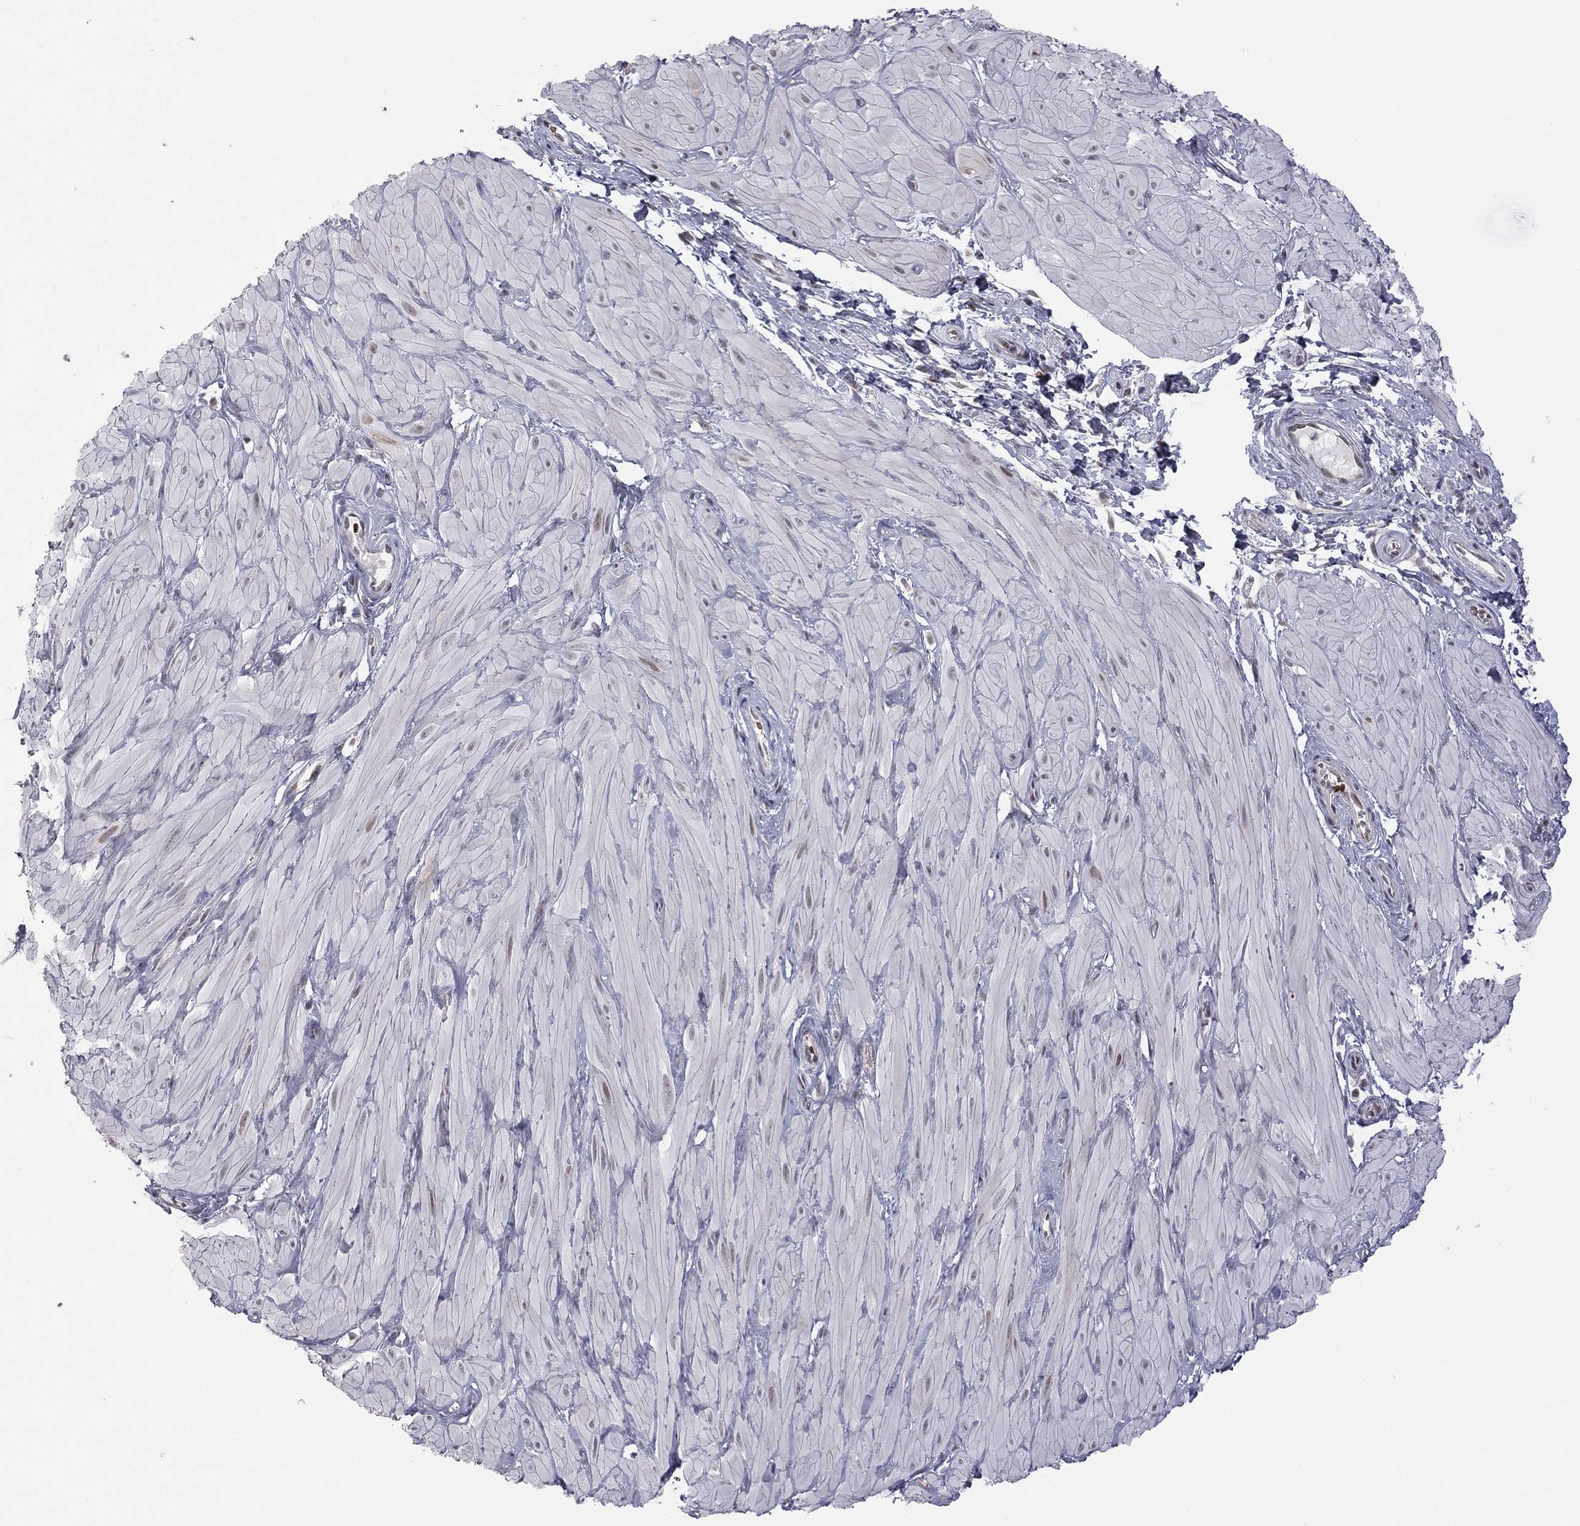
{"staining": {"intensity": "negative", "quantity": "none", "location": "none"}, "tissue": "adipose tissue", "cell_type": "Adipocytes", "image_type": "normal", "snomed": [{"axis": "morphology", "description": "Normal tissue, NOS"}, {"axis": "topography", "description": "Smooth muscle"}, {"axis": "topography", "description": "Peripheral nerve tissue"}], "caption": "Immunohistochemistry histopathology image of normal human adipose tissue stained for a protein (brown), which shows no expression in adipocytes.", "gene": "MC3R", "patient": {"sex": "male", "age": 22}}